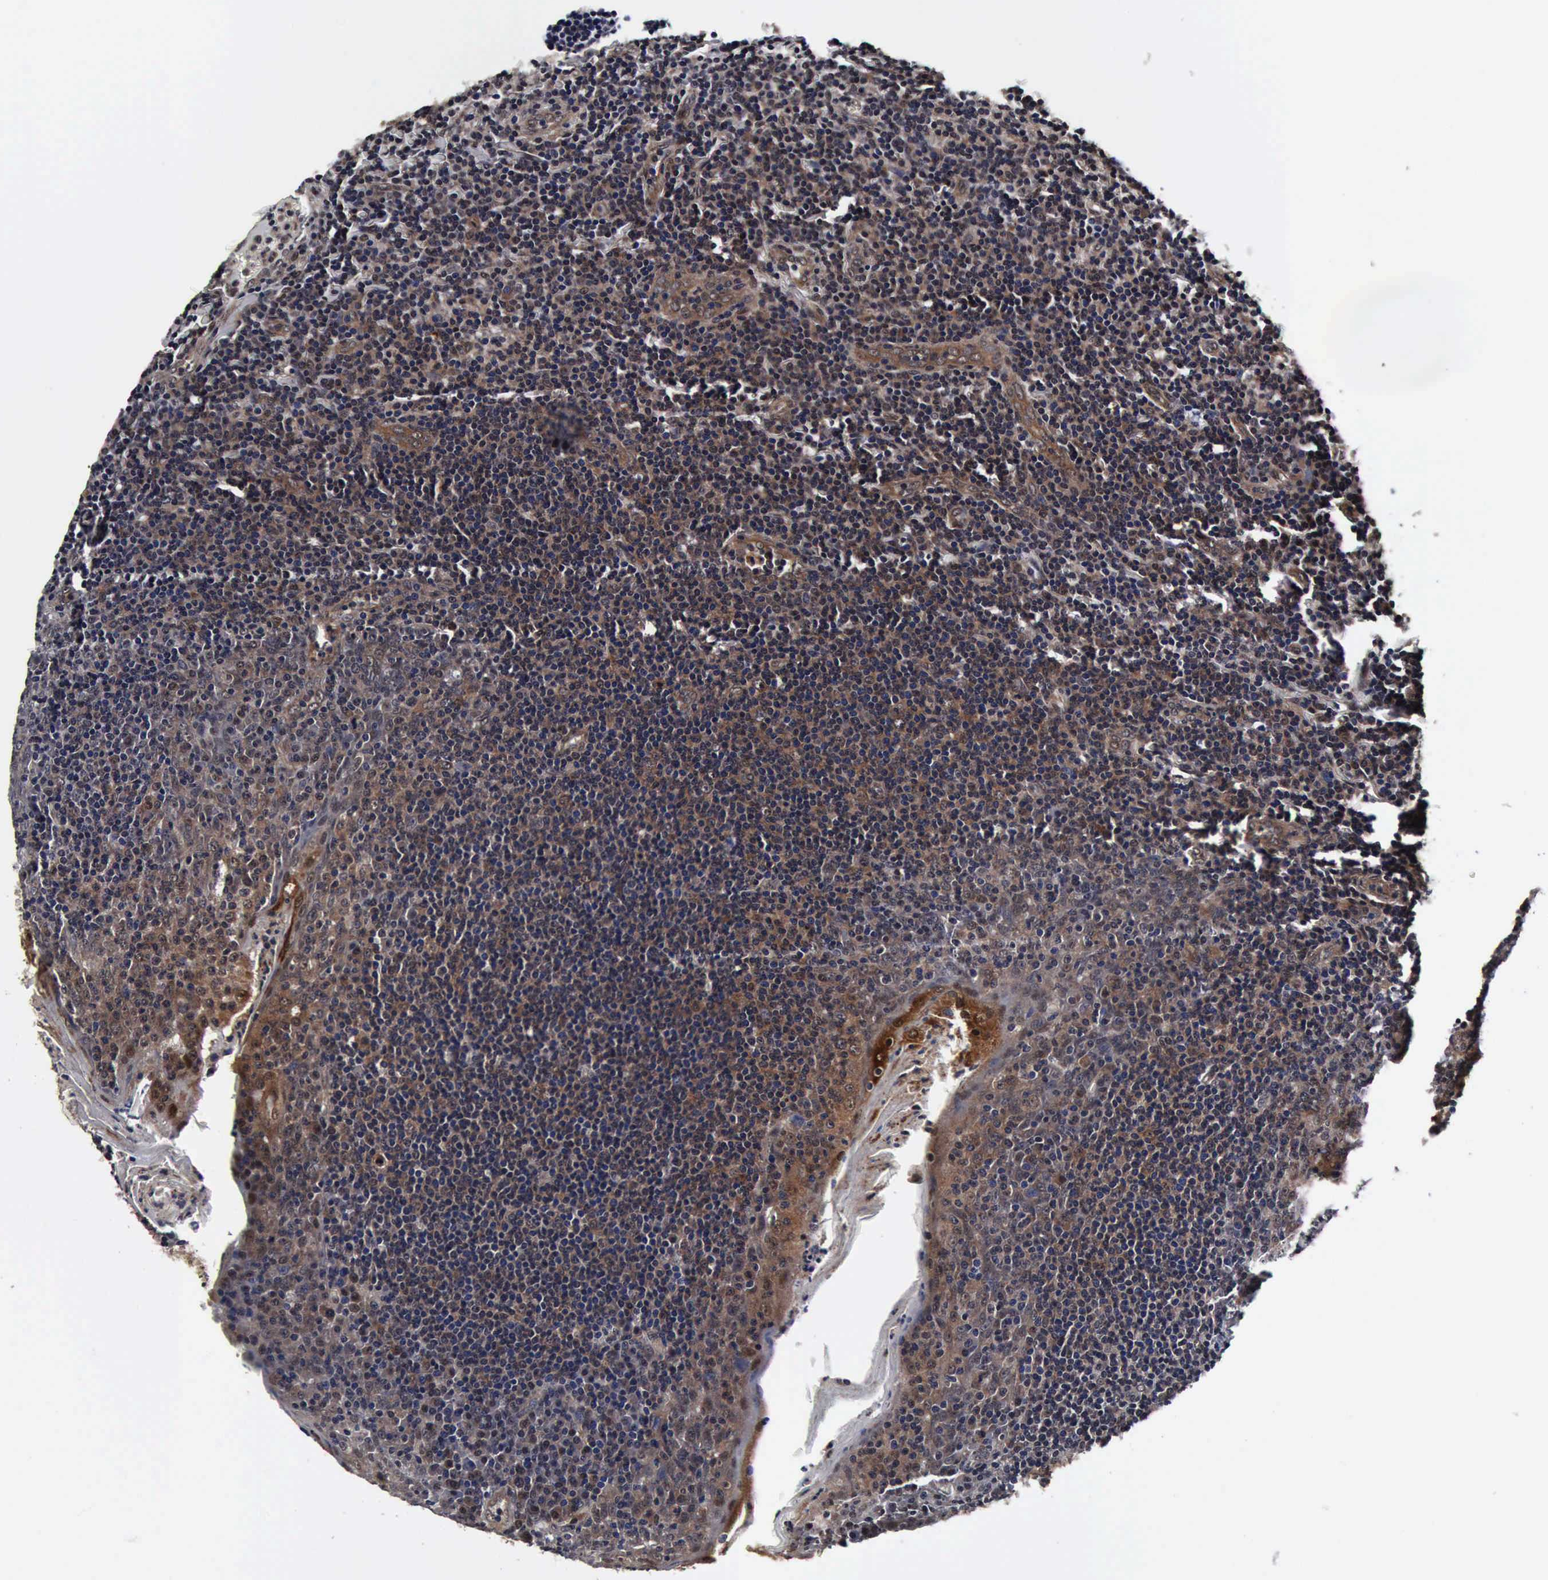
{"staining": {"intensity": "weak", "quantity": "25%-75%", "location": "cytoplasmic/membranous,nuclear"}, "tissue": "tonsil", "cell_type": "Germinal center cells", "image_type": "normal", "snomed": [{"axis": "morphology", "description": "Normal tissue, NOS"}, {"axis": "topography", "description": "Tonsil"}], "caption": "Tonsil stained with DAB (3,3'-diaminobenzidine) immunohistochemistry displays low levels of weak cytoplasmic/membranous,nuclear staining in approximately 25%-75% of germinal center cells. The staining was performed using DAB to visualize the protein expression in brown, while the nuclei were stained in blue with hematoxylin (Magnification: 20x).", "gene": "UBC", "patient": {"sex": "male", "age": 31}}